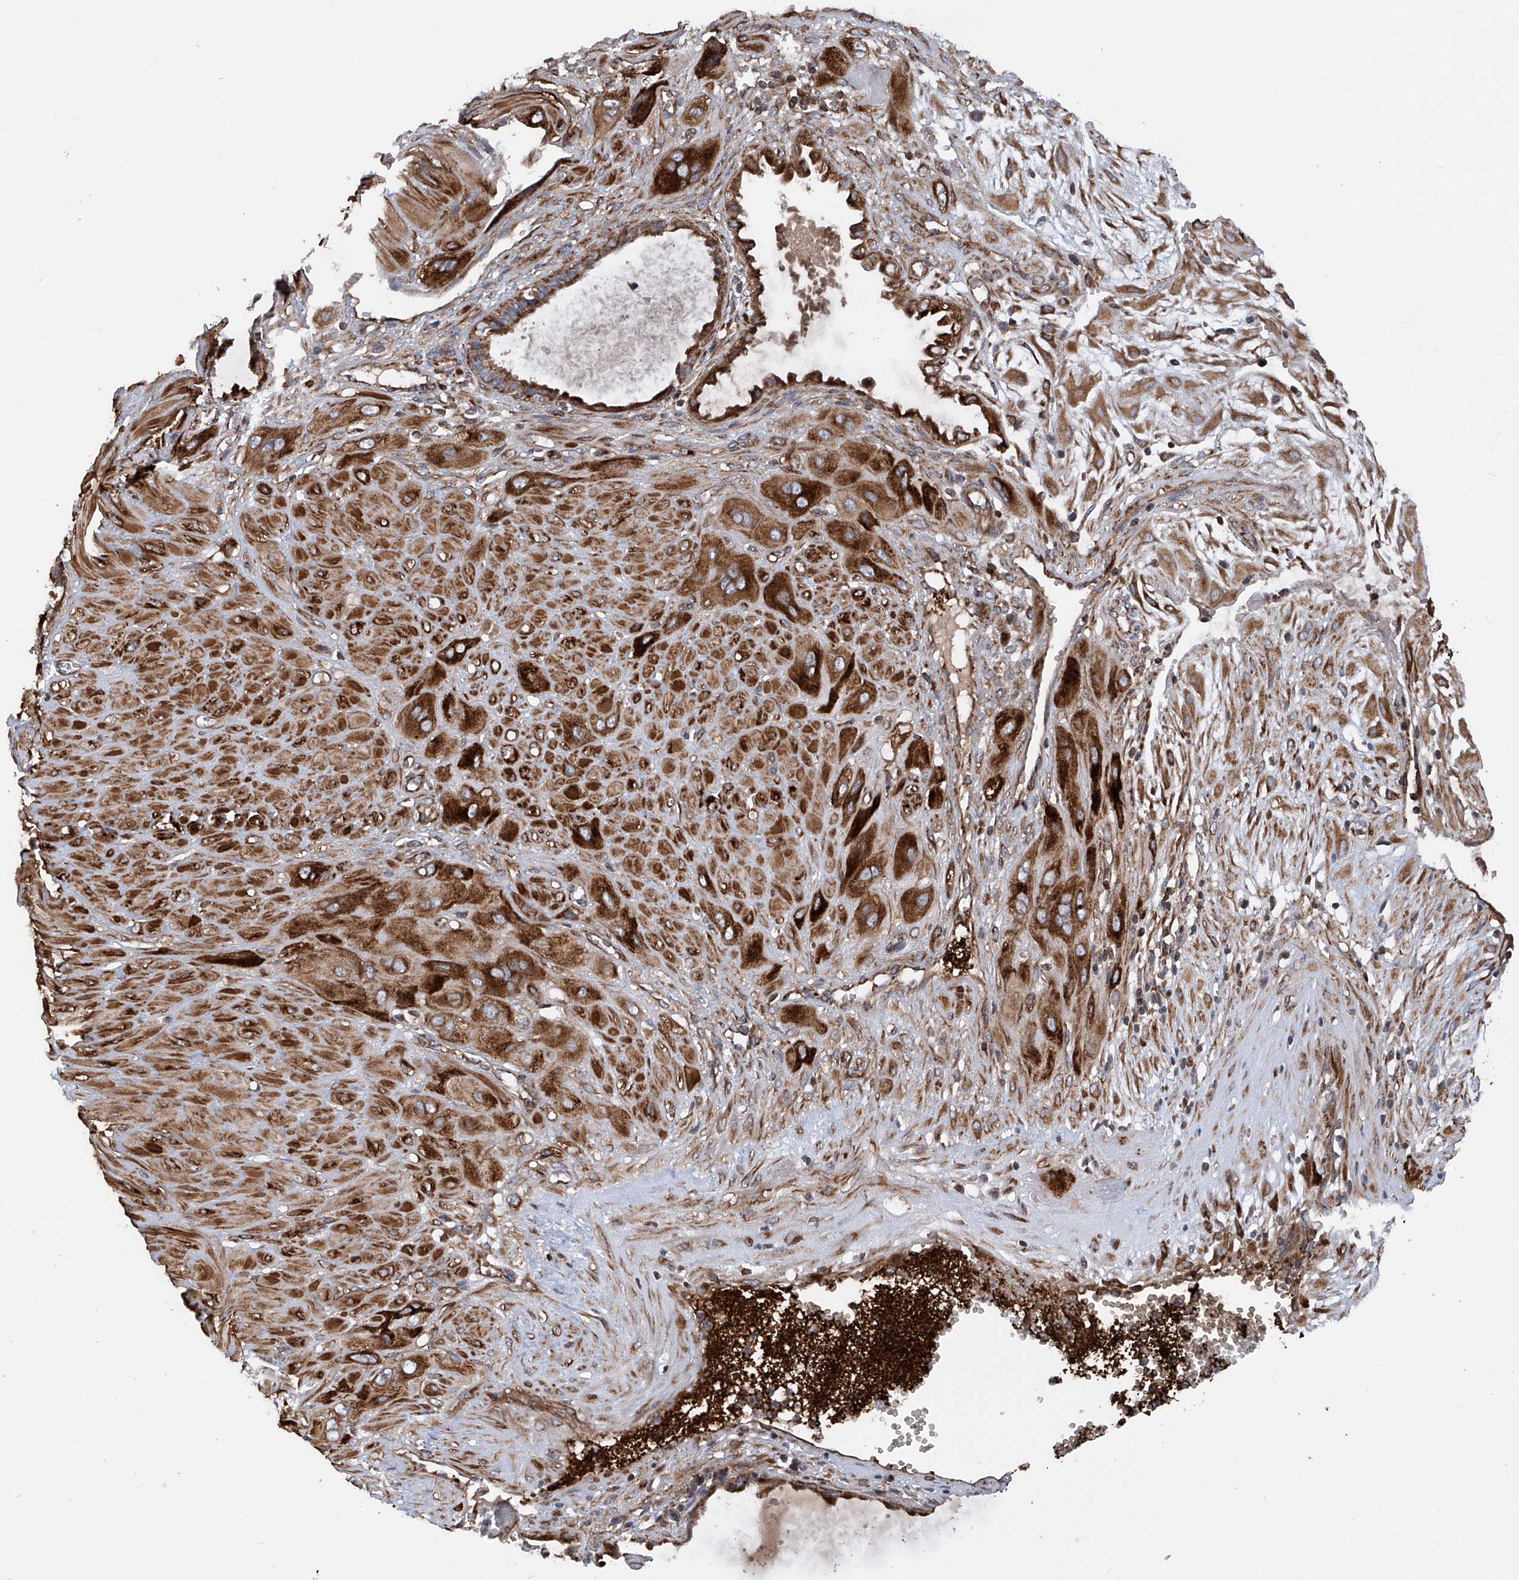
{"staining": {"intensity": "strong", "quantity": ">75%", "location": "cytoplasmic/membranous"}, "tissue": "cervical cancer", "cell_type": "Tumor cells", "image_type": "cancer", "snomed": [{"axis": "morphology", "description": "Squamous cell carcinoma, NOS"}, {"axis": "topography", "description": "Cervix"}], "caption": "A brown stain labels strong cytoplasmic/membranous expression of a protein in cervical cancer tumor cells. (DAB (3,3'-diaminobenzidine) IHC with brightfield microscopy, high magnification).", "gene": "ASCC3", "patient": {"sex": "female", "age": 34}}